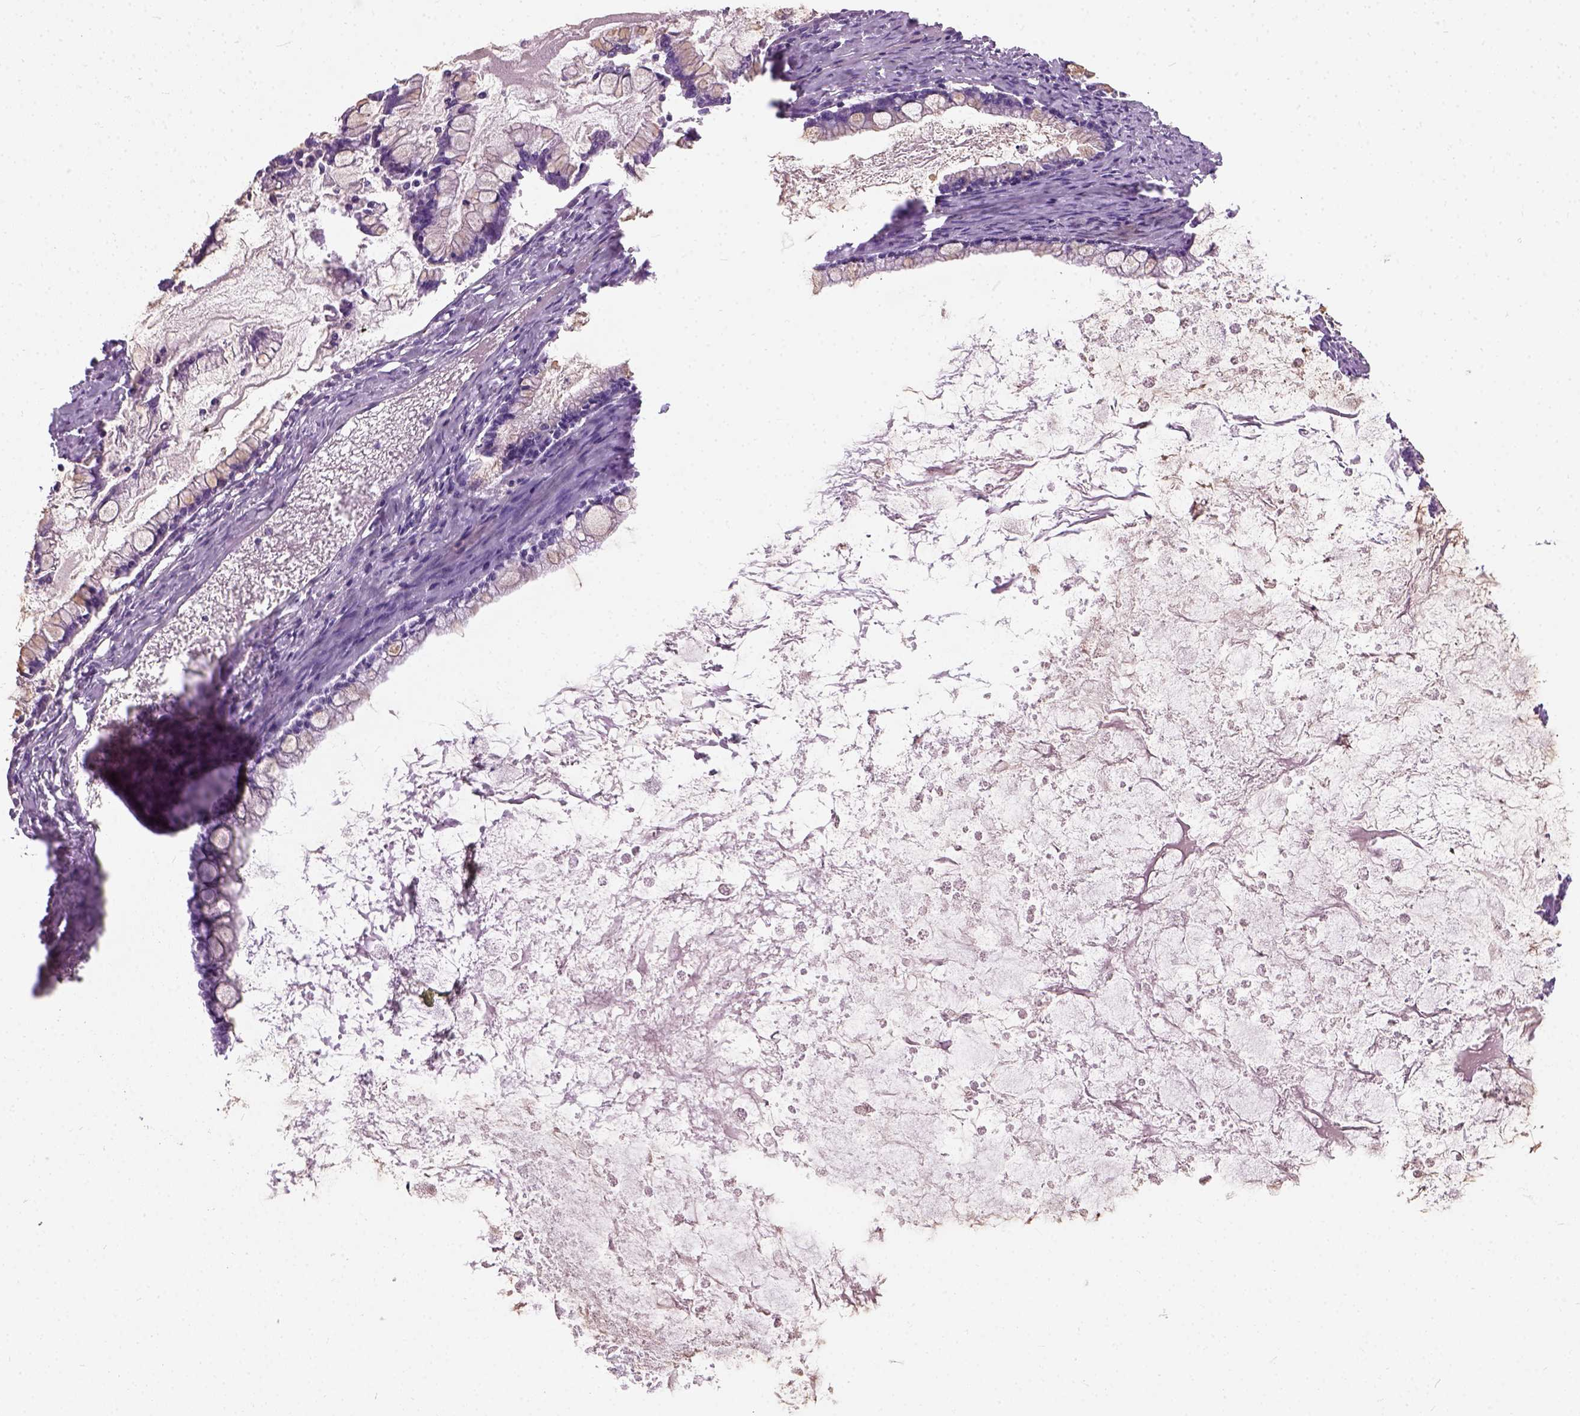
{"staining": {"intensity": "negative", "quantity": "none", "location": "none"}, "tissue": "ovarian cancer", "cell_type": "Tumor cells", "image_type": "cancer", "snomed": [{"axis": "morphology", "description": "Cystadenocarcinoma, mucinous, NOS"}, {"axis": "topography", "description": "Ovary"}], "caption": "Immunohistochemical staining of ovarian cancer (mucinous cystadenocarcinoma) shows no significant expression in tumor cells.", "gene": "AXDND1", "patient": {"sex": "female", "age": 67}}